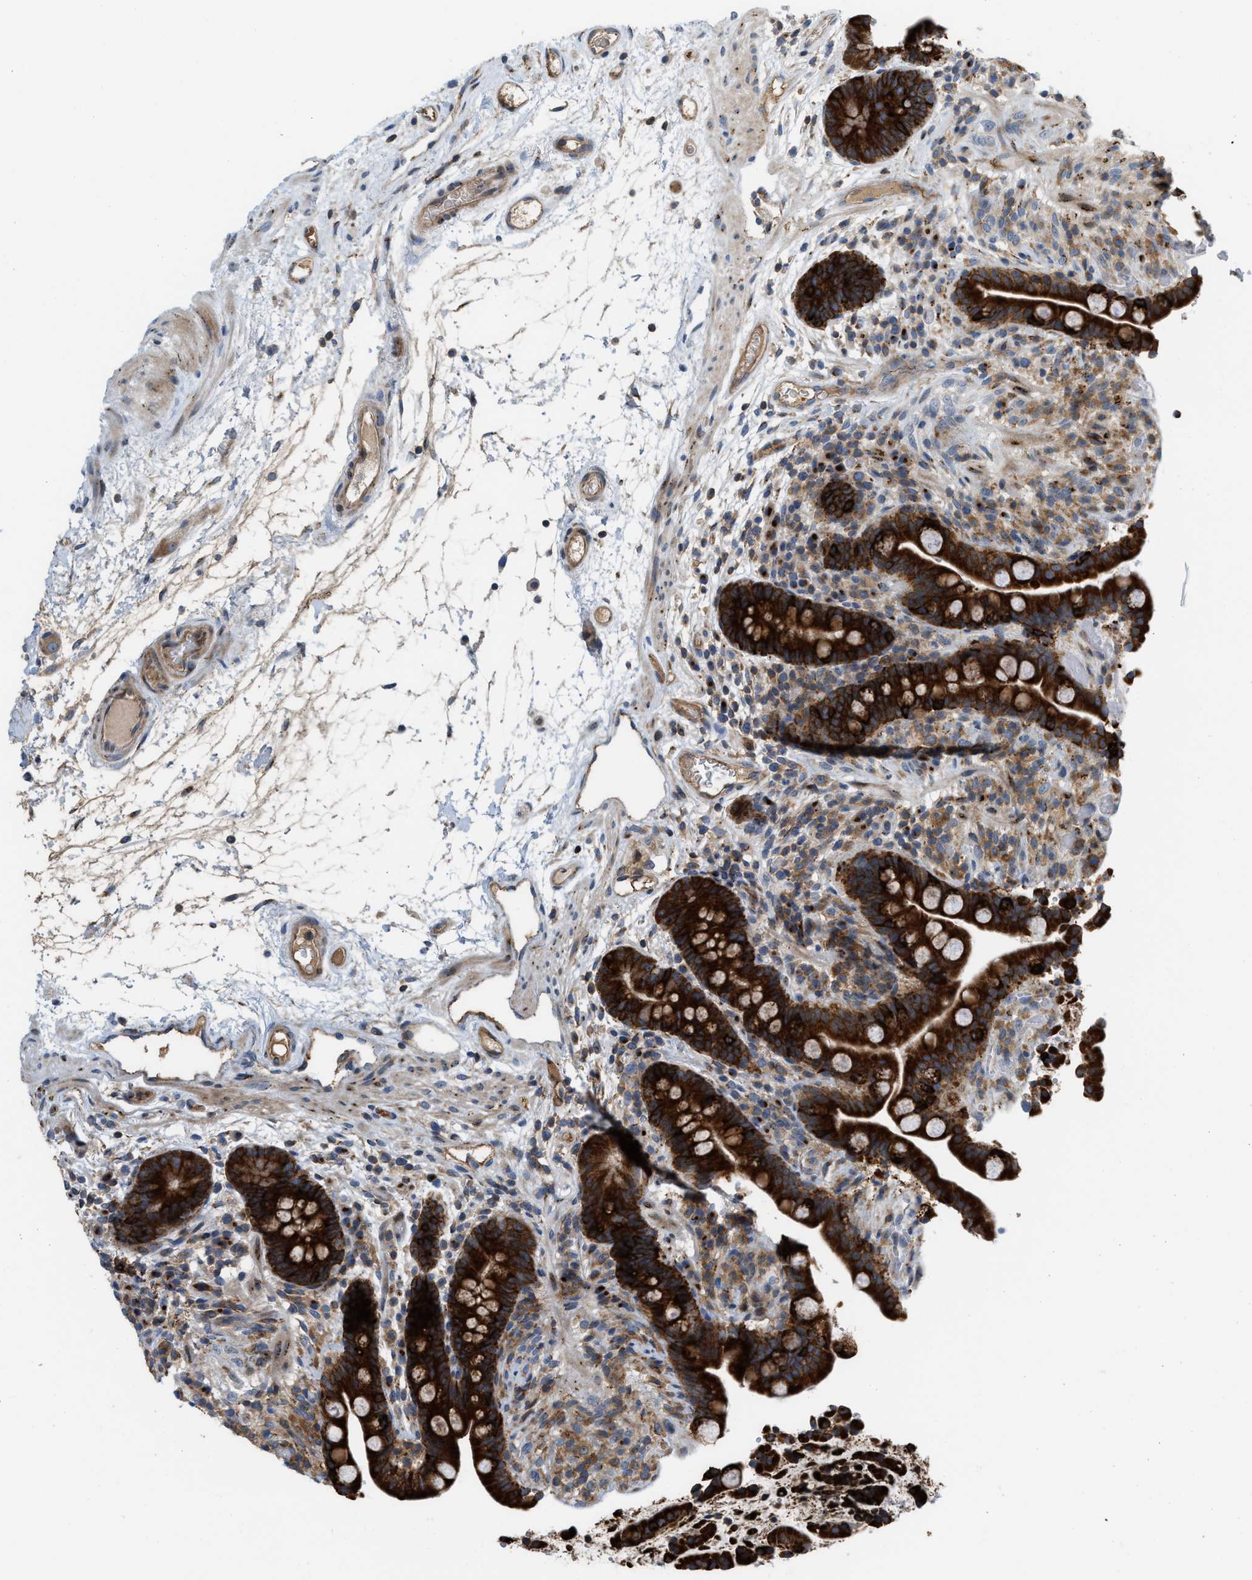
{"staining": {"intensity": "moderate", "quantity": ">75%", "location": "cytoplasmic/membranous"}, "tissue": "colon", "cell_type": "Endothelial cells", "image_type": "normal", "snomed": [{"axis": "morphology", "description": "Normal tissue, NOS"}, {"axis": "topography", "description": "Colon"}], "caption": "Protein expression analysis of unremarkable colon shows moderate cytoplasmic/membranous positivity in about >75% of endothelial cells.", "gene": "DIPK1A", "patient": {"sex": "male", "age": 73}}